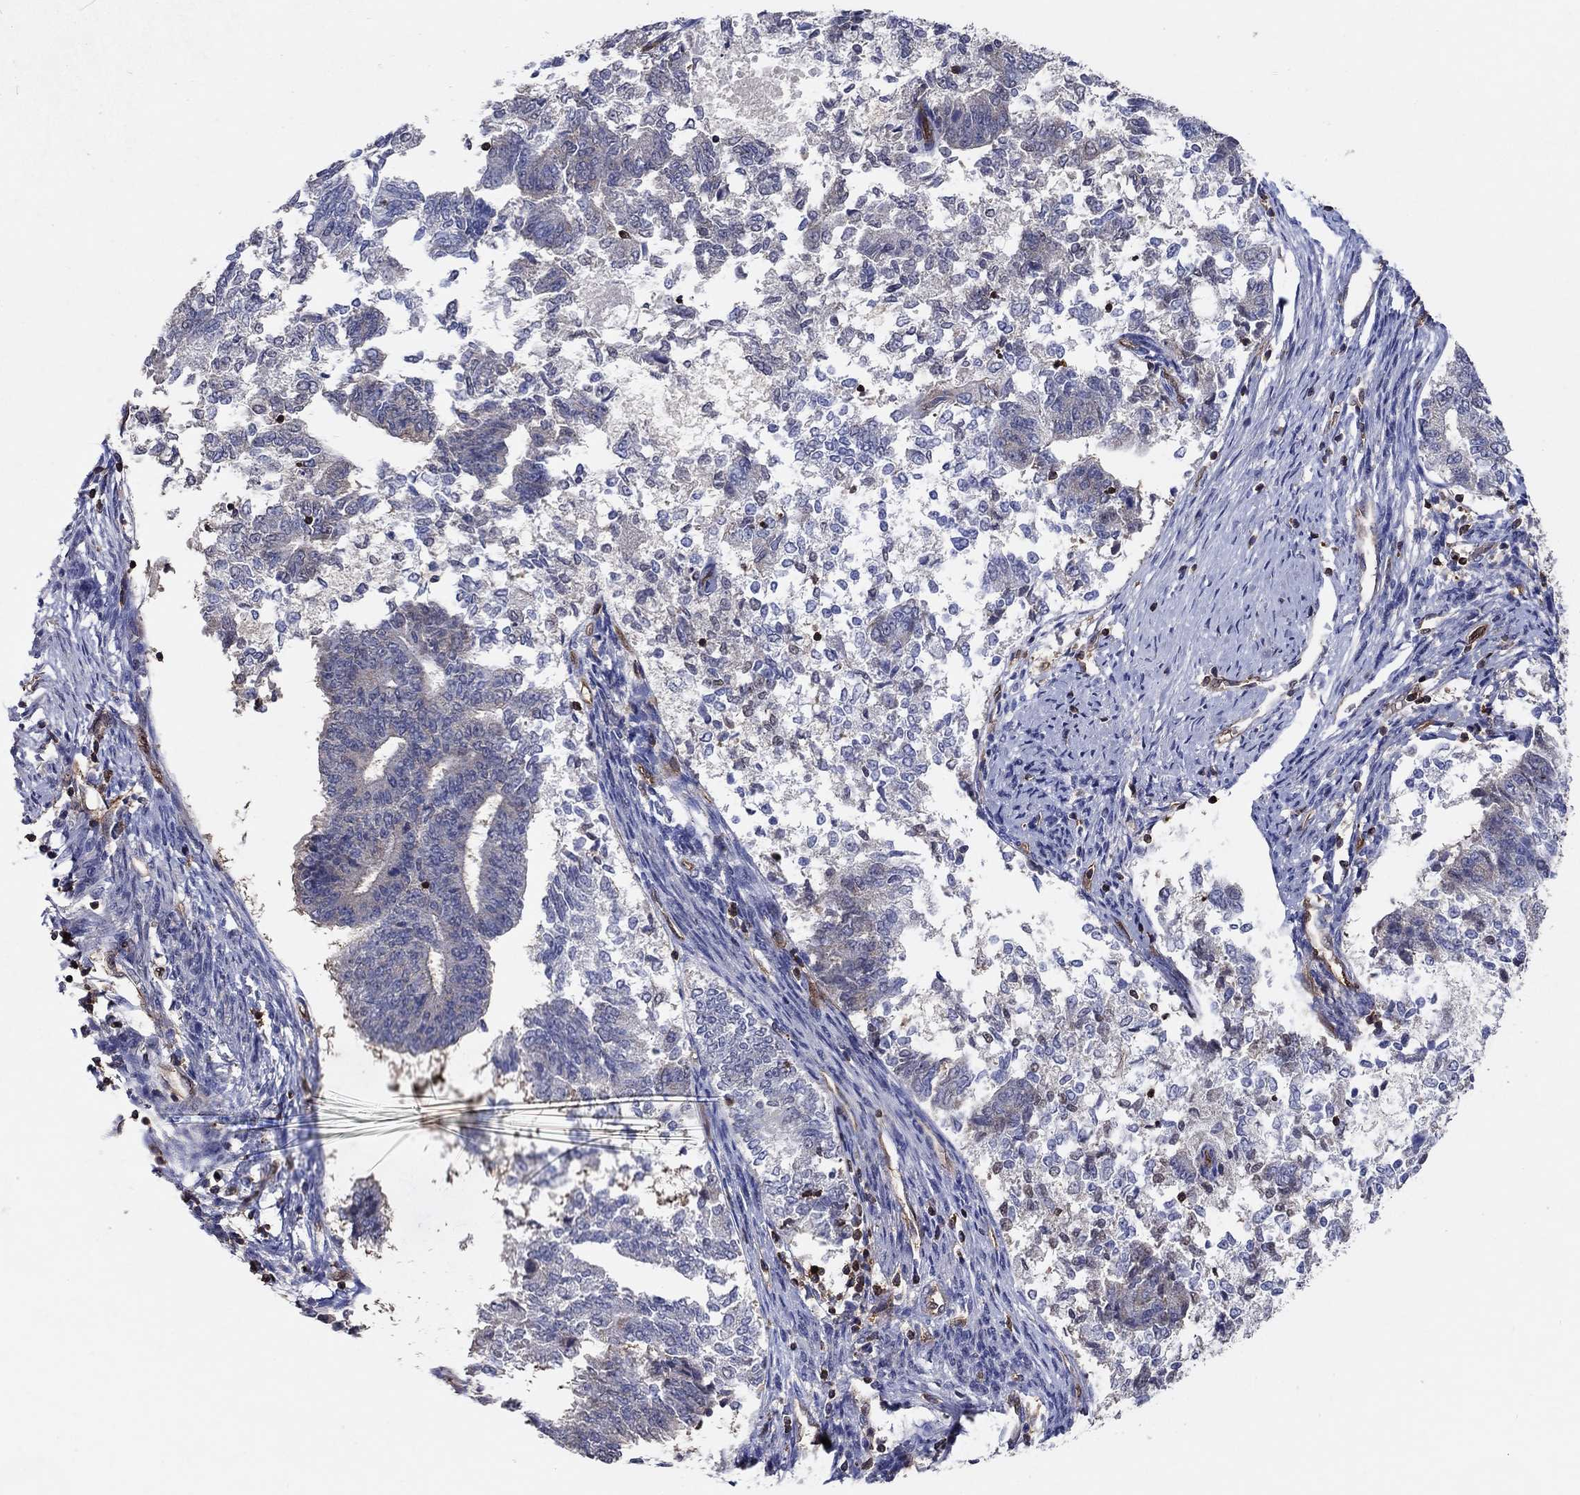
{"staining": {"intensity": "negative", "quantity": "none", "location": "none"}, "tissue": "endometrial cancer", "cell_type": "Tumor cells", "image_type": "cancer", "snomed": [{"axis": "morphology", "description": "Adenocarcinoma, NOS"}, {"axis": "topography", "description": "Endometrium"}], "caption": "Human adenocarcinoma (endometrial) stained for a protein using immunohistochemistry (IHC) reveals no expression in tumor cells.", "gene": "AGFG2", "patient": {"sex": "female", "age": 65}}